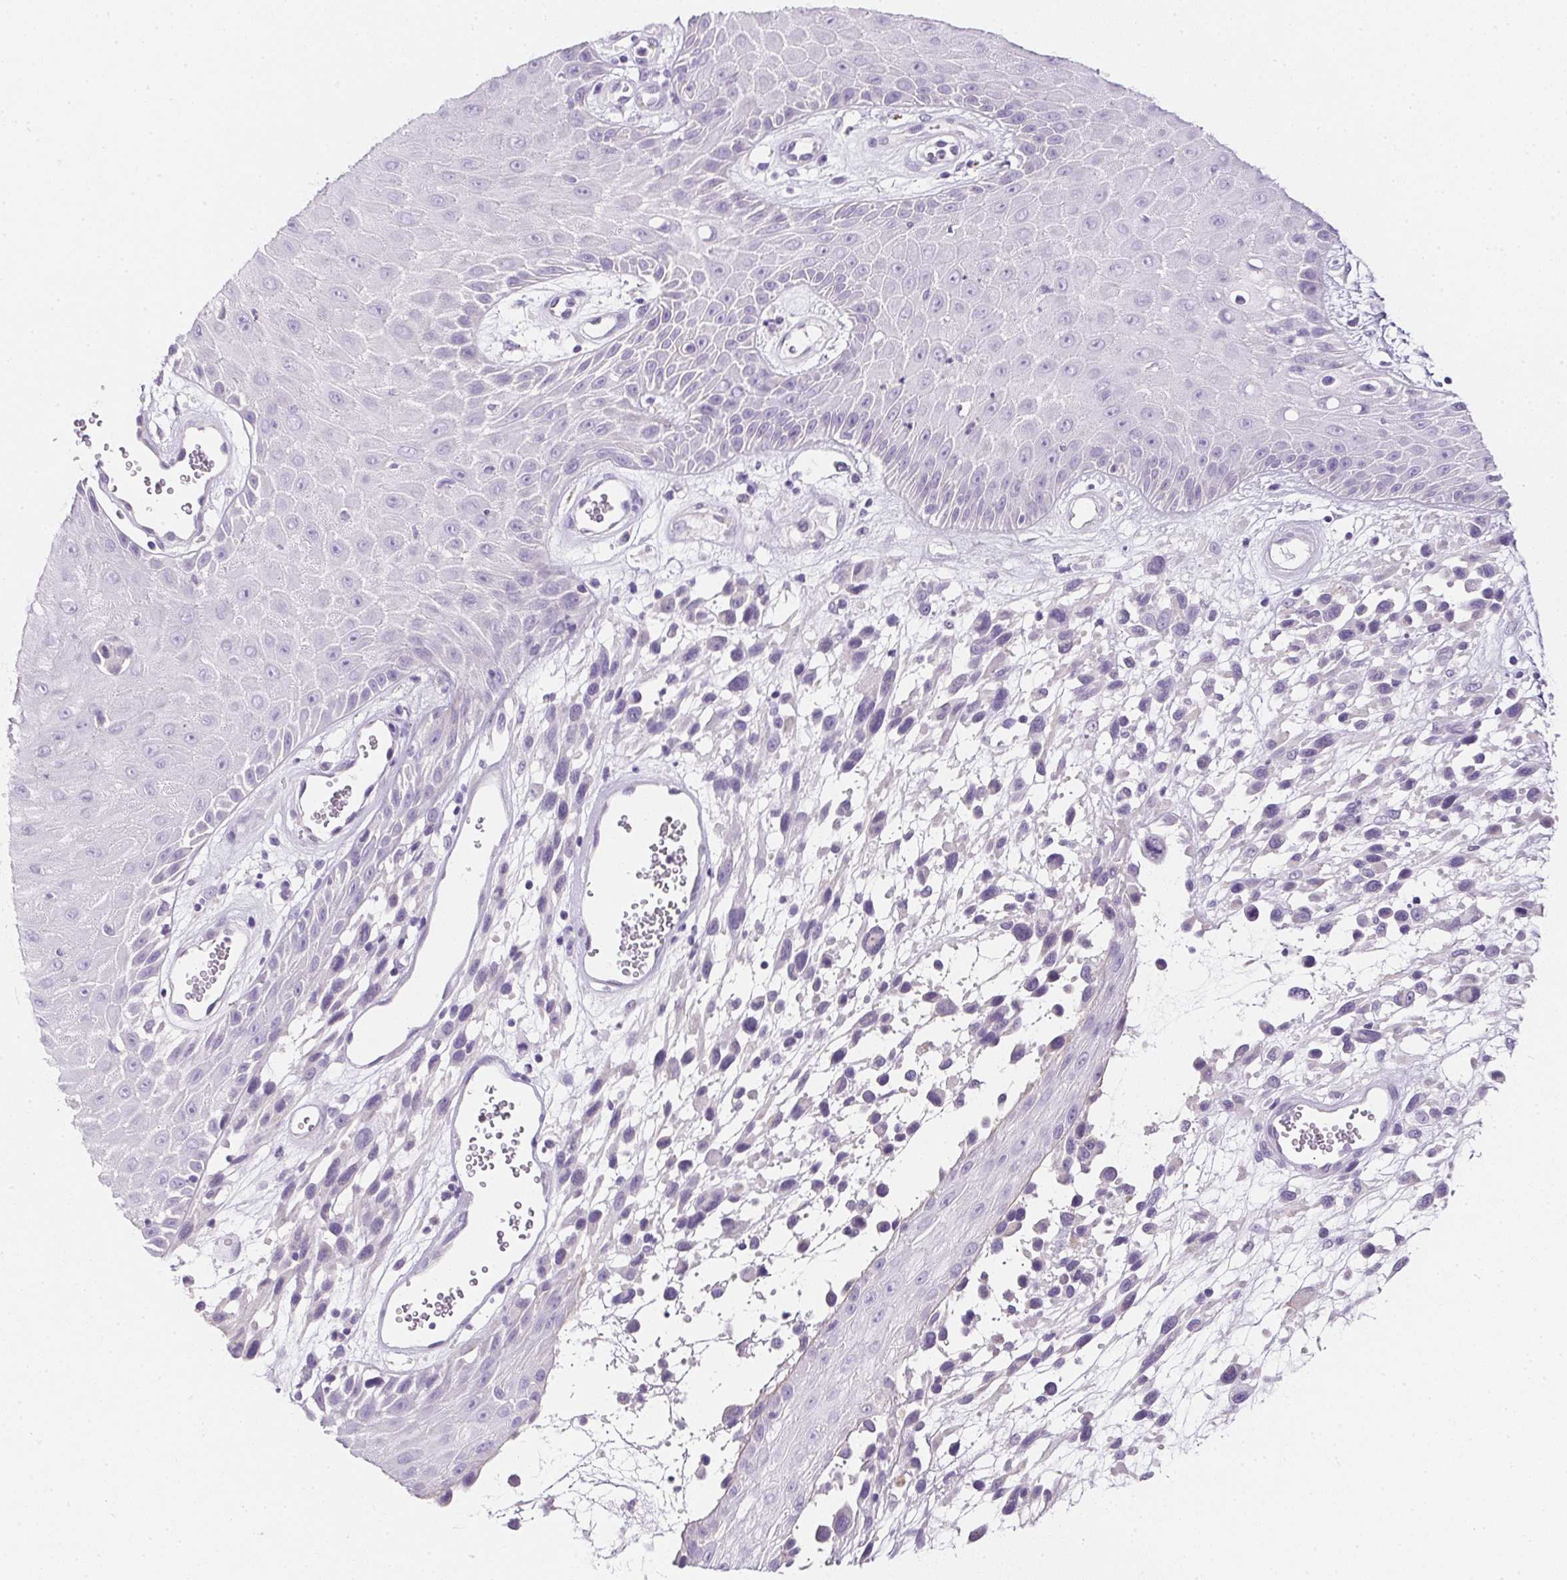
{"staining": {"intensity": "negative", "quantity": "none", "location": "none"}, "tissue": "melanoma", "cell_type": "Tumor cells", "image_type": "cancer", "snomed": [{"axis": "morphology", "description": "Malignant melanoma, NOS"}, {"axis": "topography", "description": "Skin"}], "caption": "This is an IHC image of melanoma. There is no staining in tumor cells.", "gene": "AQP5", "patient": {"sex": "male", "age": 68}}